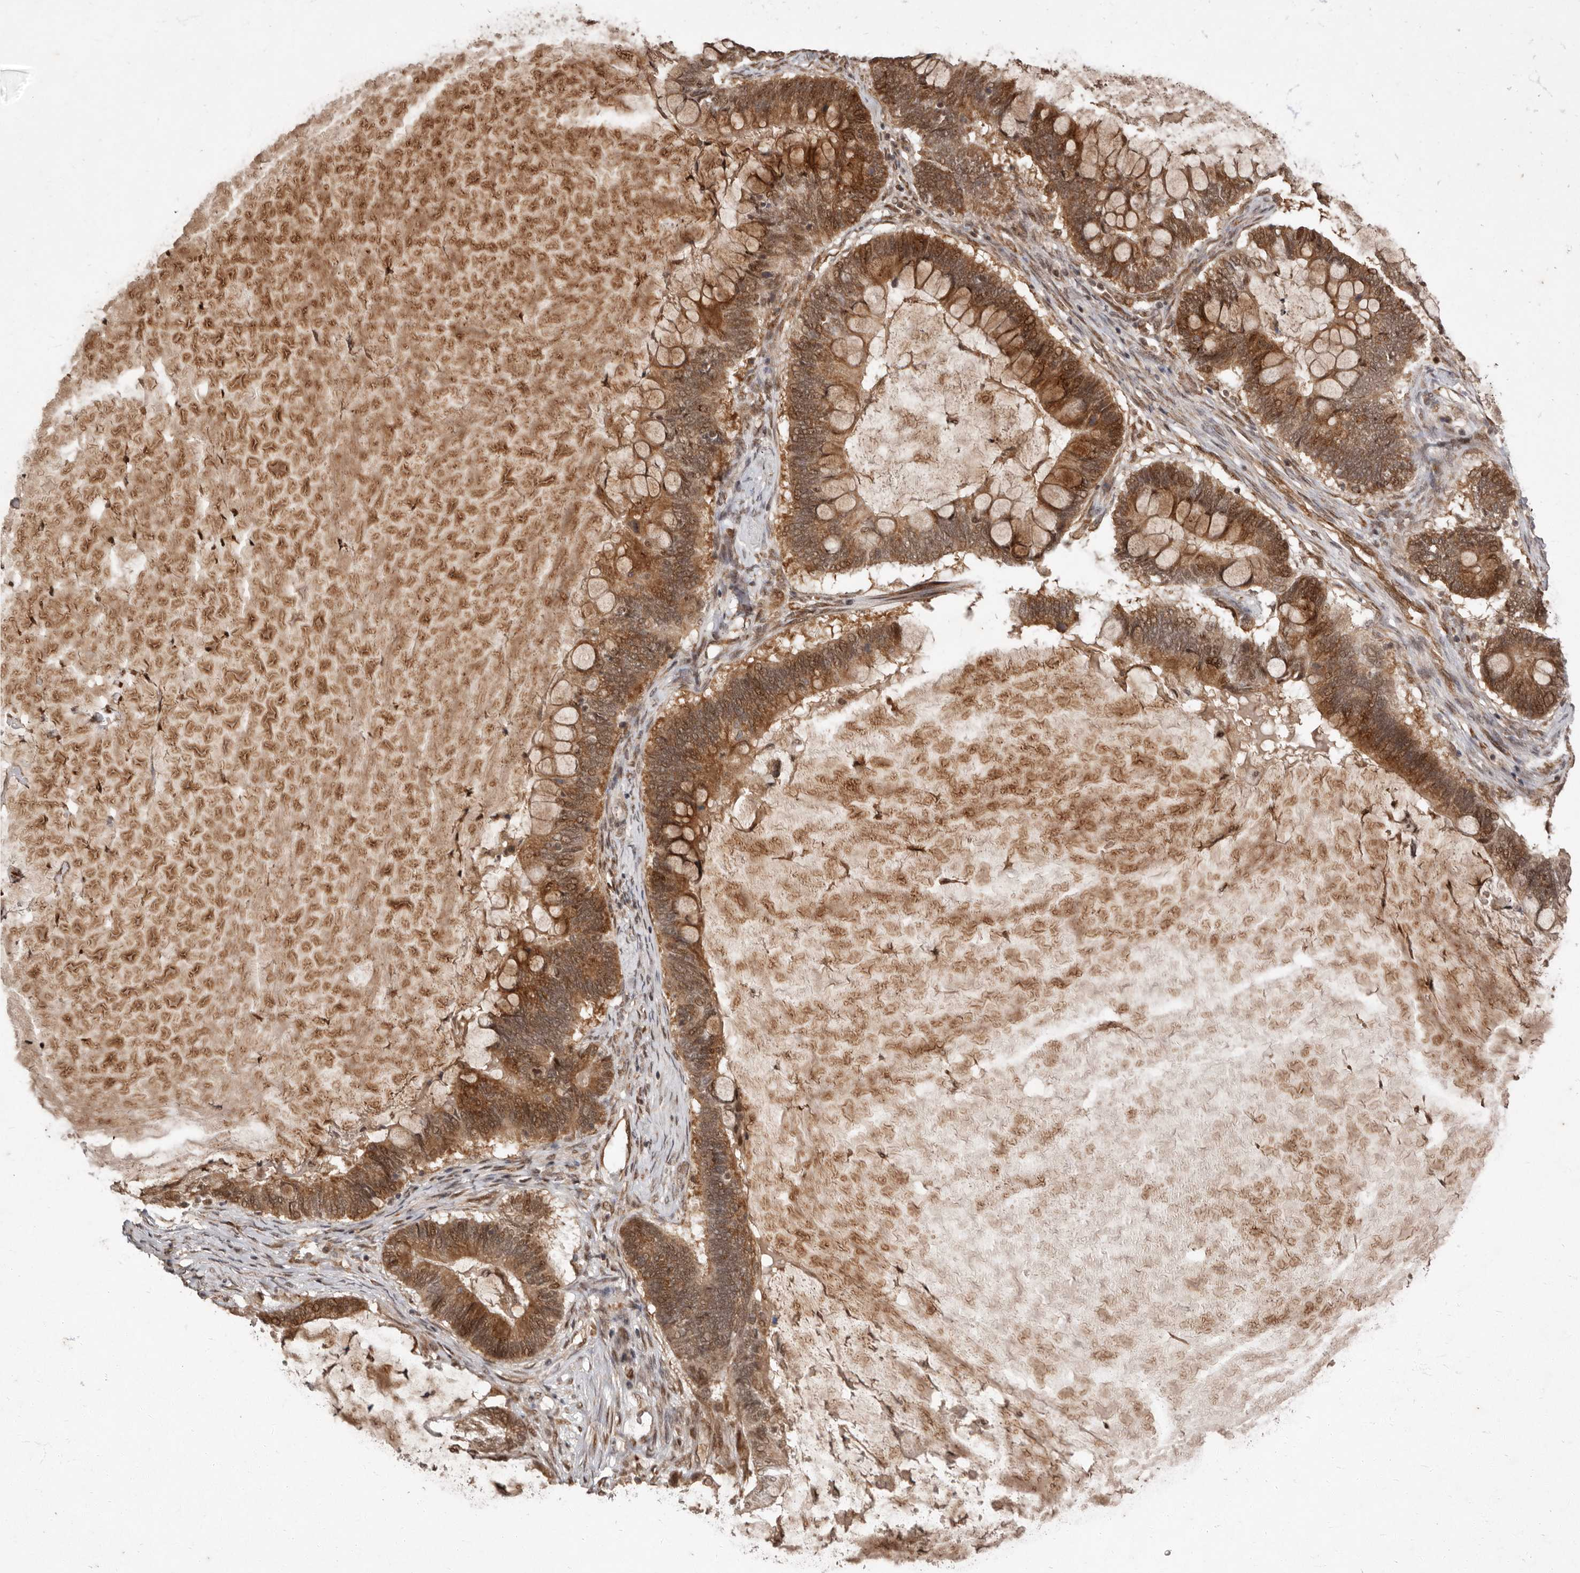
{"staining": {"intensity": "moderate", "quantity": ">75%", "location": "cytoplasmic/membranous,nuclear"}, "tissue": "ovarian cancer", "cell_type": "Tumor cells", "image_type": "cancer", "snomed": [{"axis": "morphology", "description": "Cystadenocarcinoma, mucinous, NOS"}, {"axis": "topography", "description": "Ovary"}], "caption": "This is an image of immunohistochemistry staining of ovarian cancer (mucinous cystadenocarcinoma), which shows moderate staining in the cytoplasmic/membranous and nuclear of tumor cells.", "gene": "LRGUK", "patient": {"sex": "female", "age": 61}}